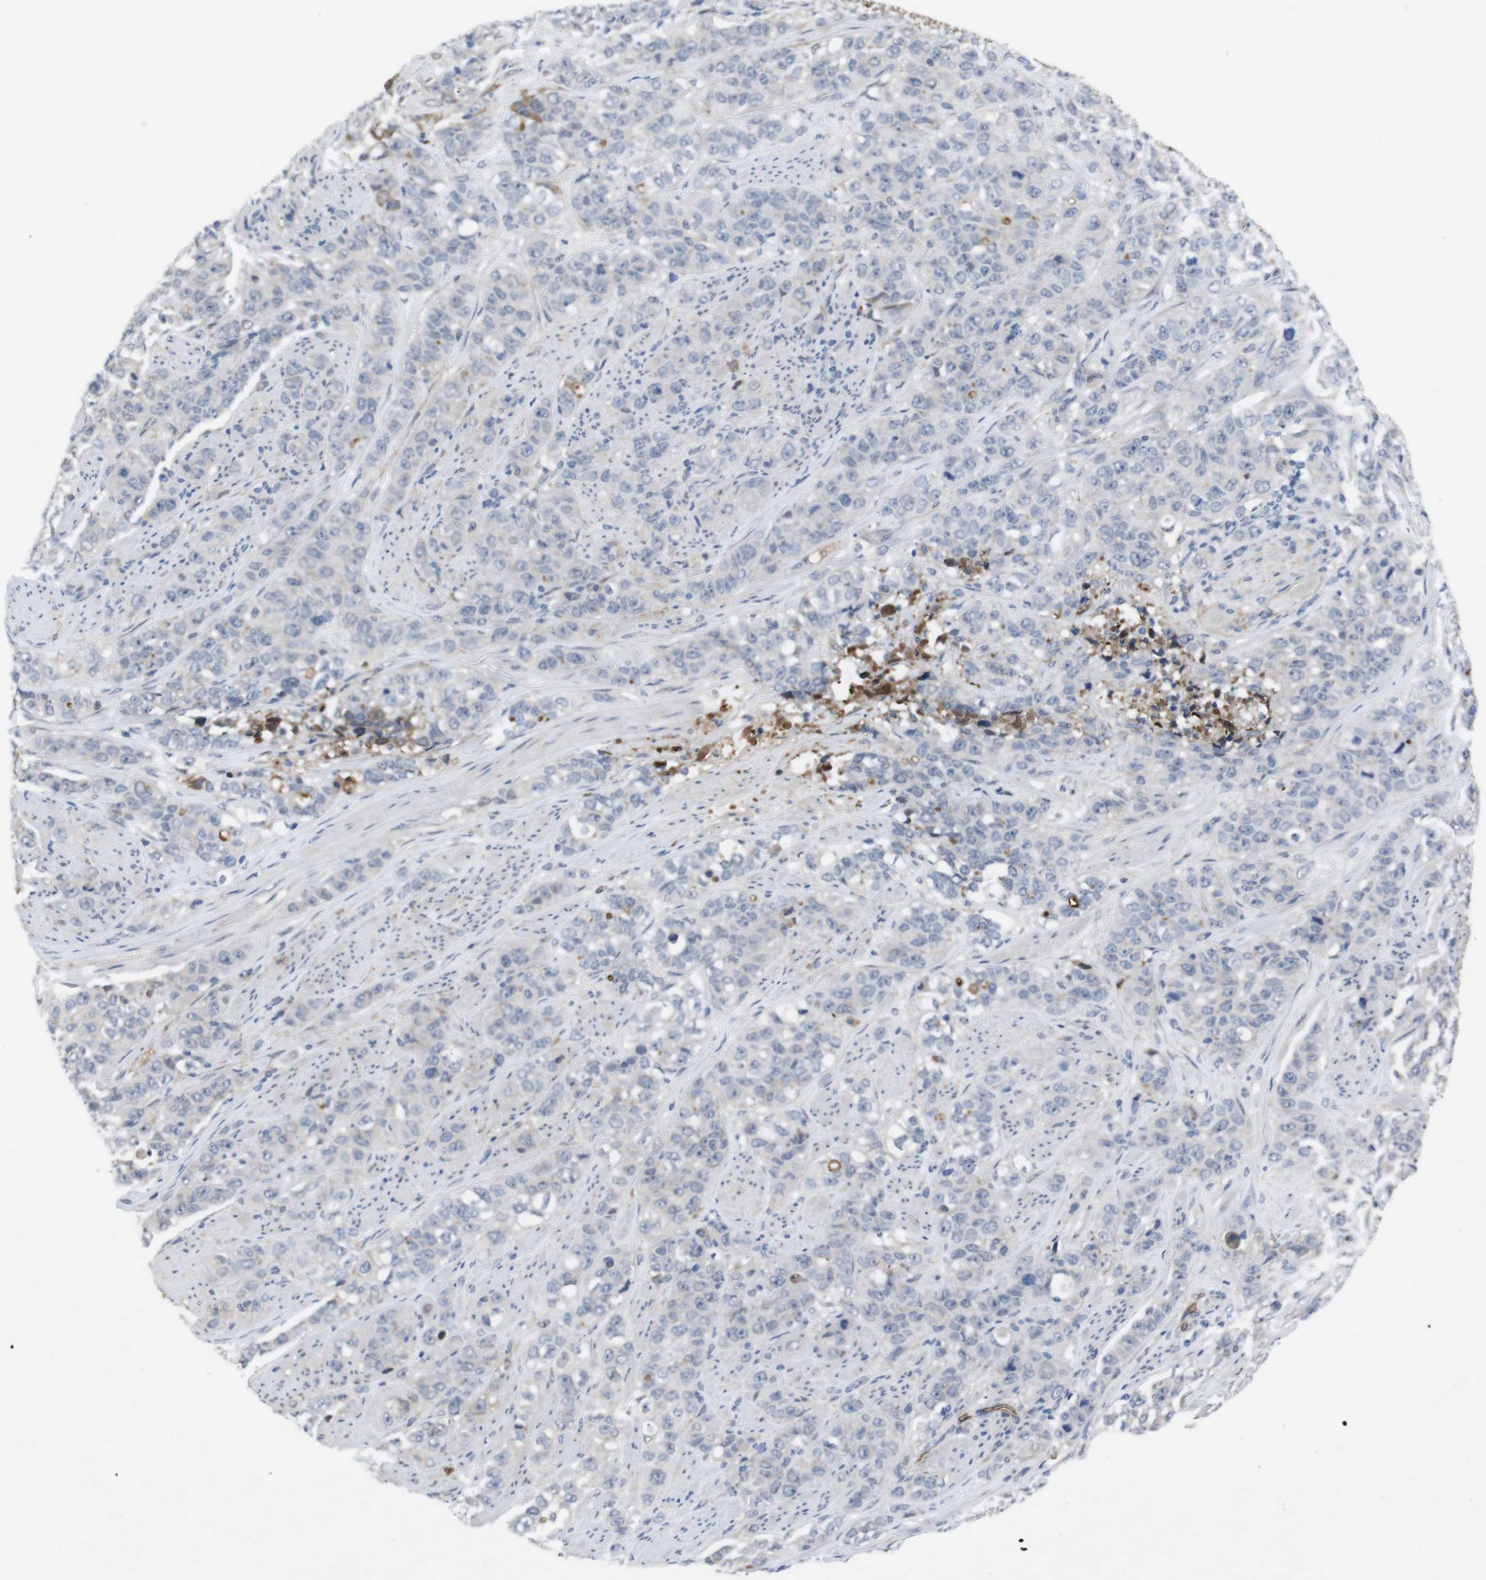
{"staining": {"intensity": "negative", "quantity": "none", "location": "none"}, "tissue": "stomach cancer", "cell_type": "Tumor cells", "image_type": "cancer", "snomed": [{"axis": "morphology", "description": "Adenocarcinoma, NOS"}, {"axis": "topography", "description": "Stomach"}], "caption": "Stomach cancer (adenocarcinoma) stained for a protein using immunohistochemistry (IHC) exhibits no positivity tumor cells.", "gene": "SPTB", "patient": {"sex": "male", "age": 48}}